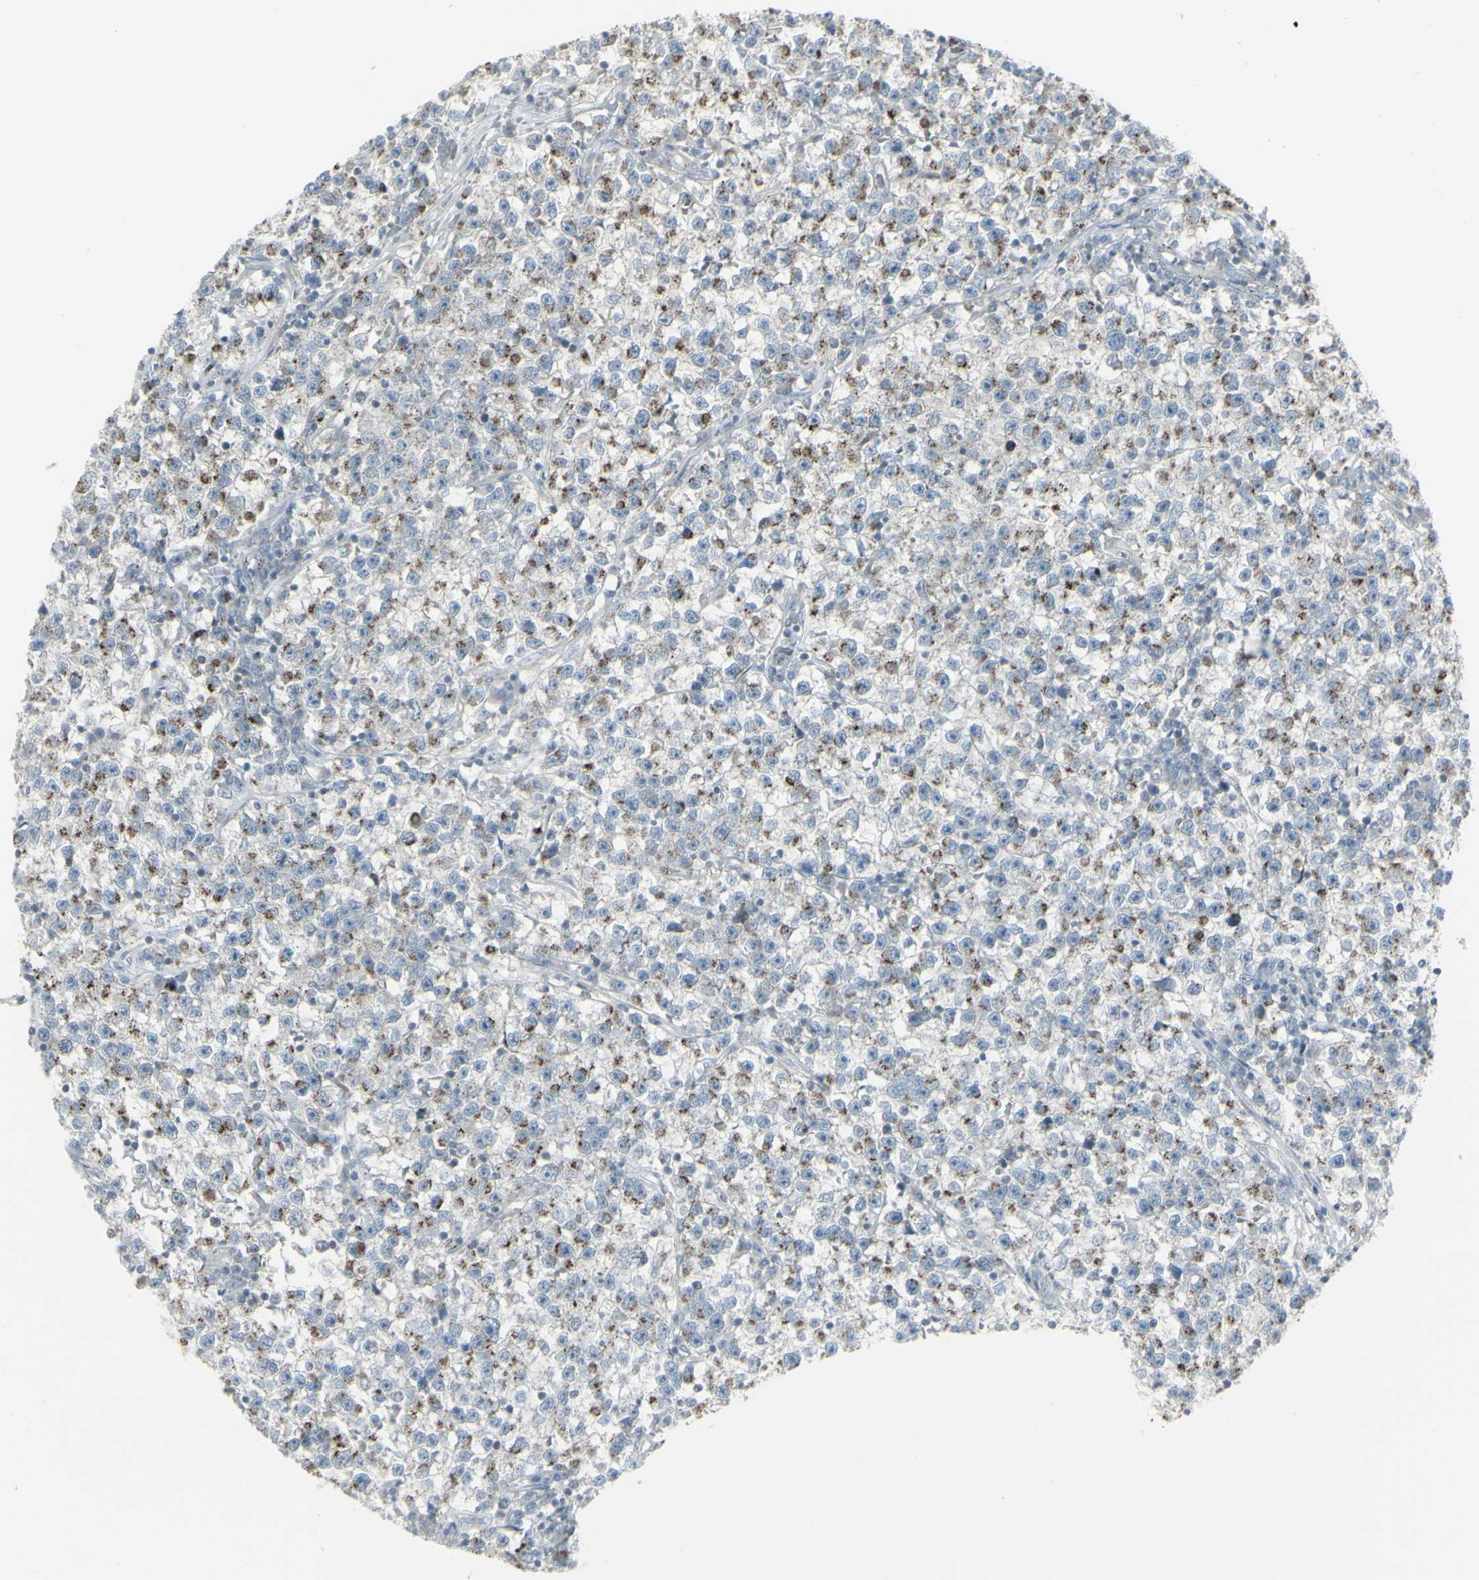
{"staining": {"intensity": "moderate", "quantity": "25%-75%", "location": "cytoplasmic/membranous"}, "tissue": "testis cancer", "cell_type": "Tumor cells", "image_type": "cancer", "snomed": [{"axis": "morphology", "description": "Seminoma, NOS"}, {"axis": "topography", "description": "Testis"}], "caption": "A photomicrograph of human testis cancer stained for a protein reveals moderate cytoplasmic/membranous brown staining in tumor cells. (Brightfield microscopy of DAB IHC at high magnification).", "gene": "GALNT6", "patient": {"sex": "male", "age": 22}}